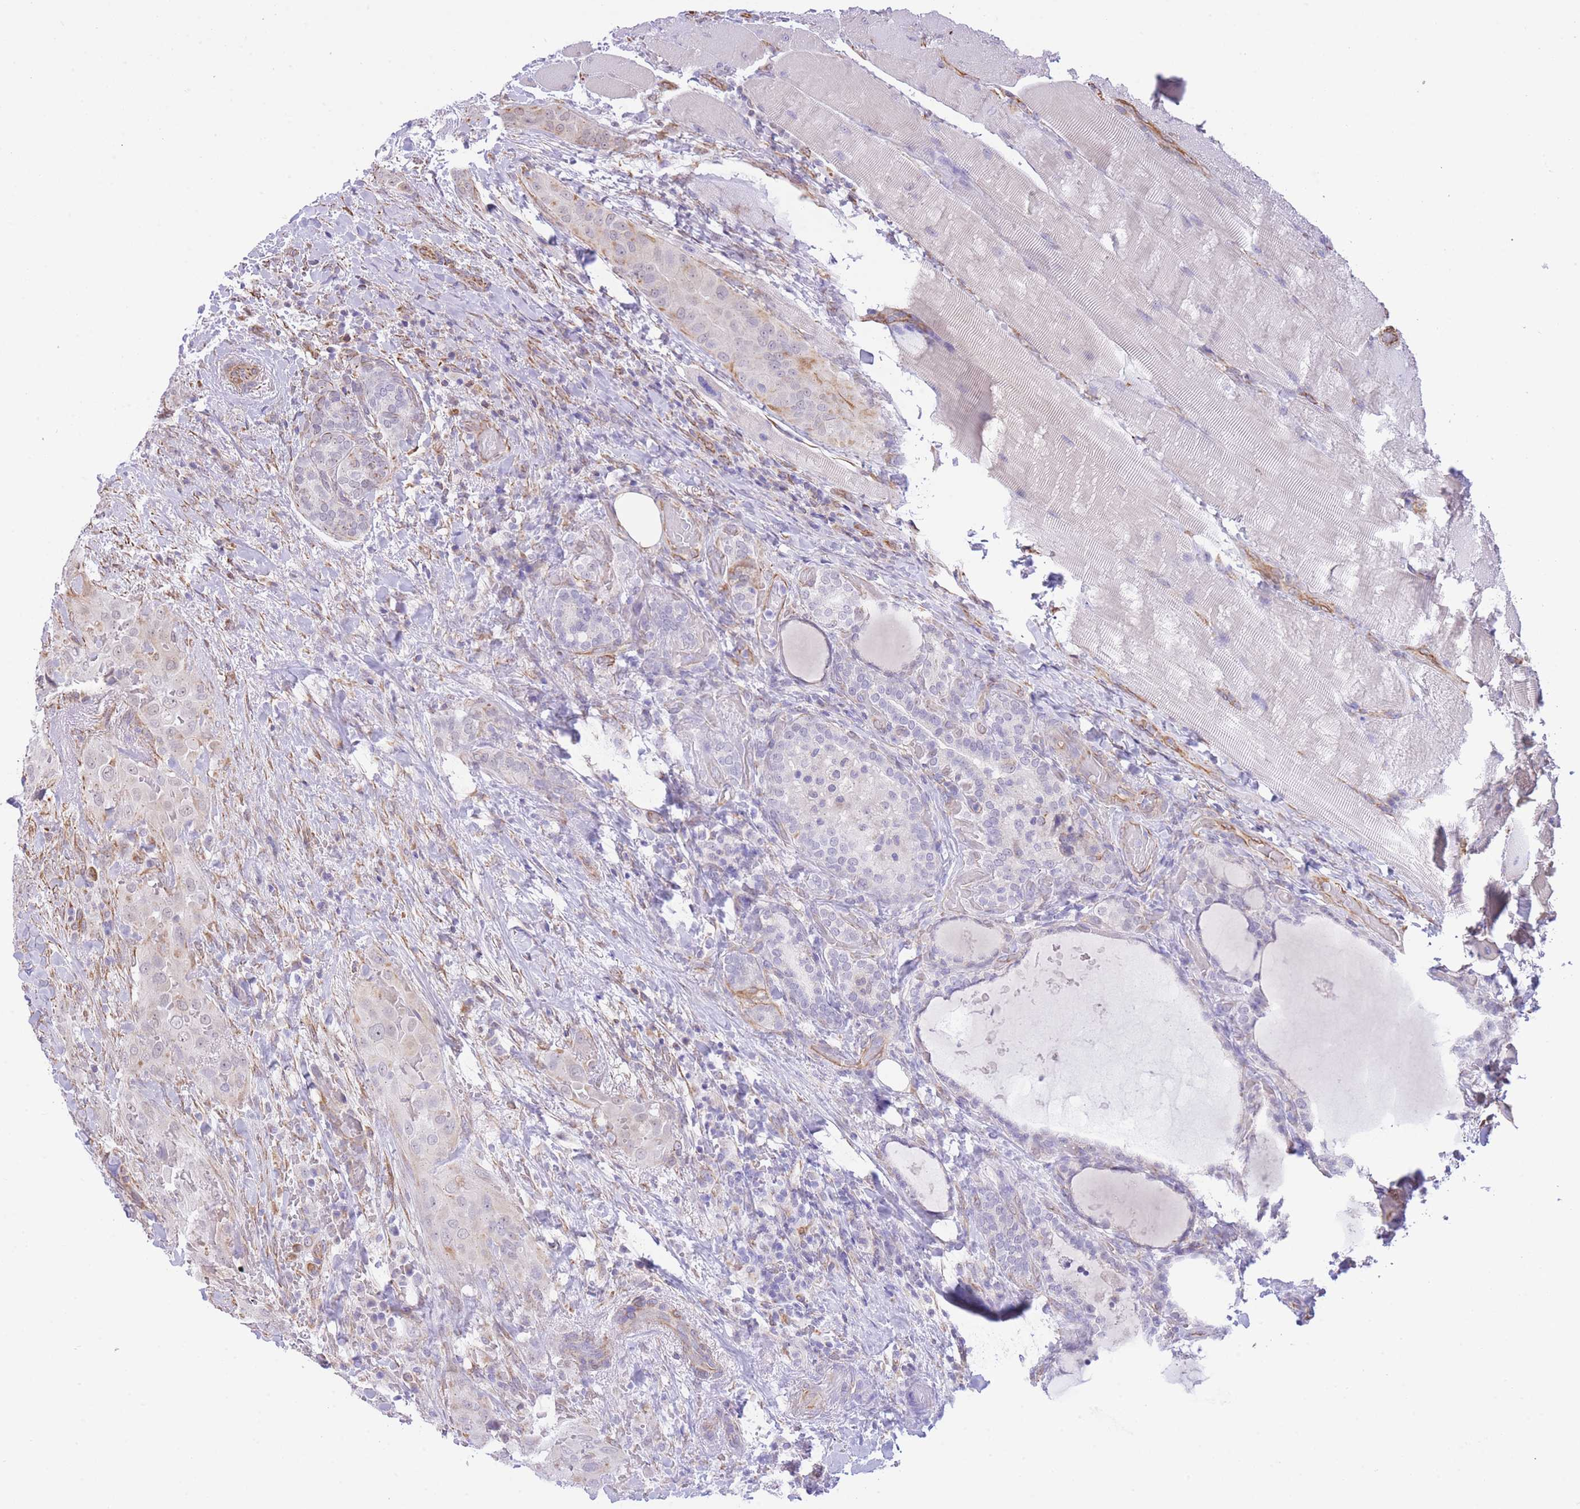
{"staining": {"intensity": "negative", "quantity": "none", "location": "none"}, "tissue": "thyroid cancer", "cell_type": "Tumor cells", "image_type": "cancer", "snomed": [{"axis": "morphology", "description": "Papillary adenocarcinoma, NOS"}, {"axis": "topography", "description": "Thyroid gland"}], "caption": "Tumor cells show no significant positivity in thyroid papillary adenocarcinoma.", "gene": "PSG8", "patient": {"sex": "male", "age": 61}}